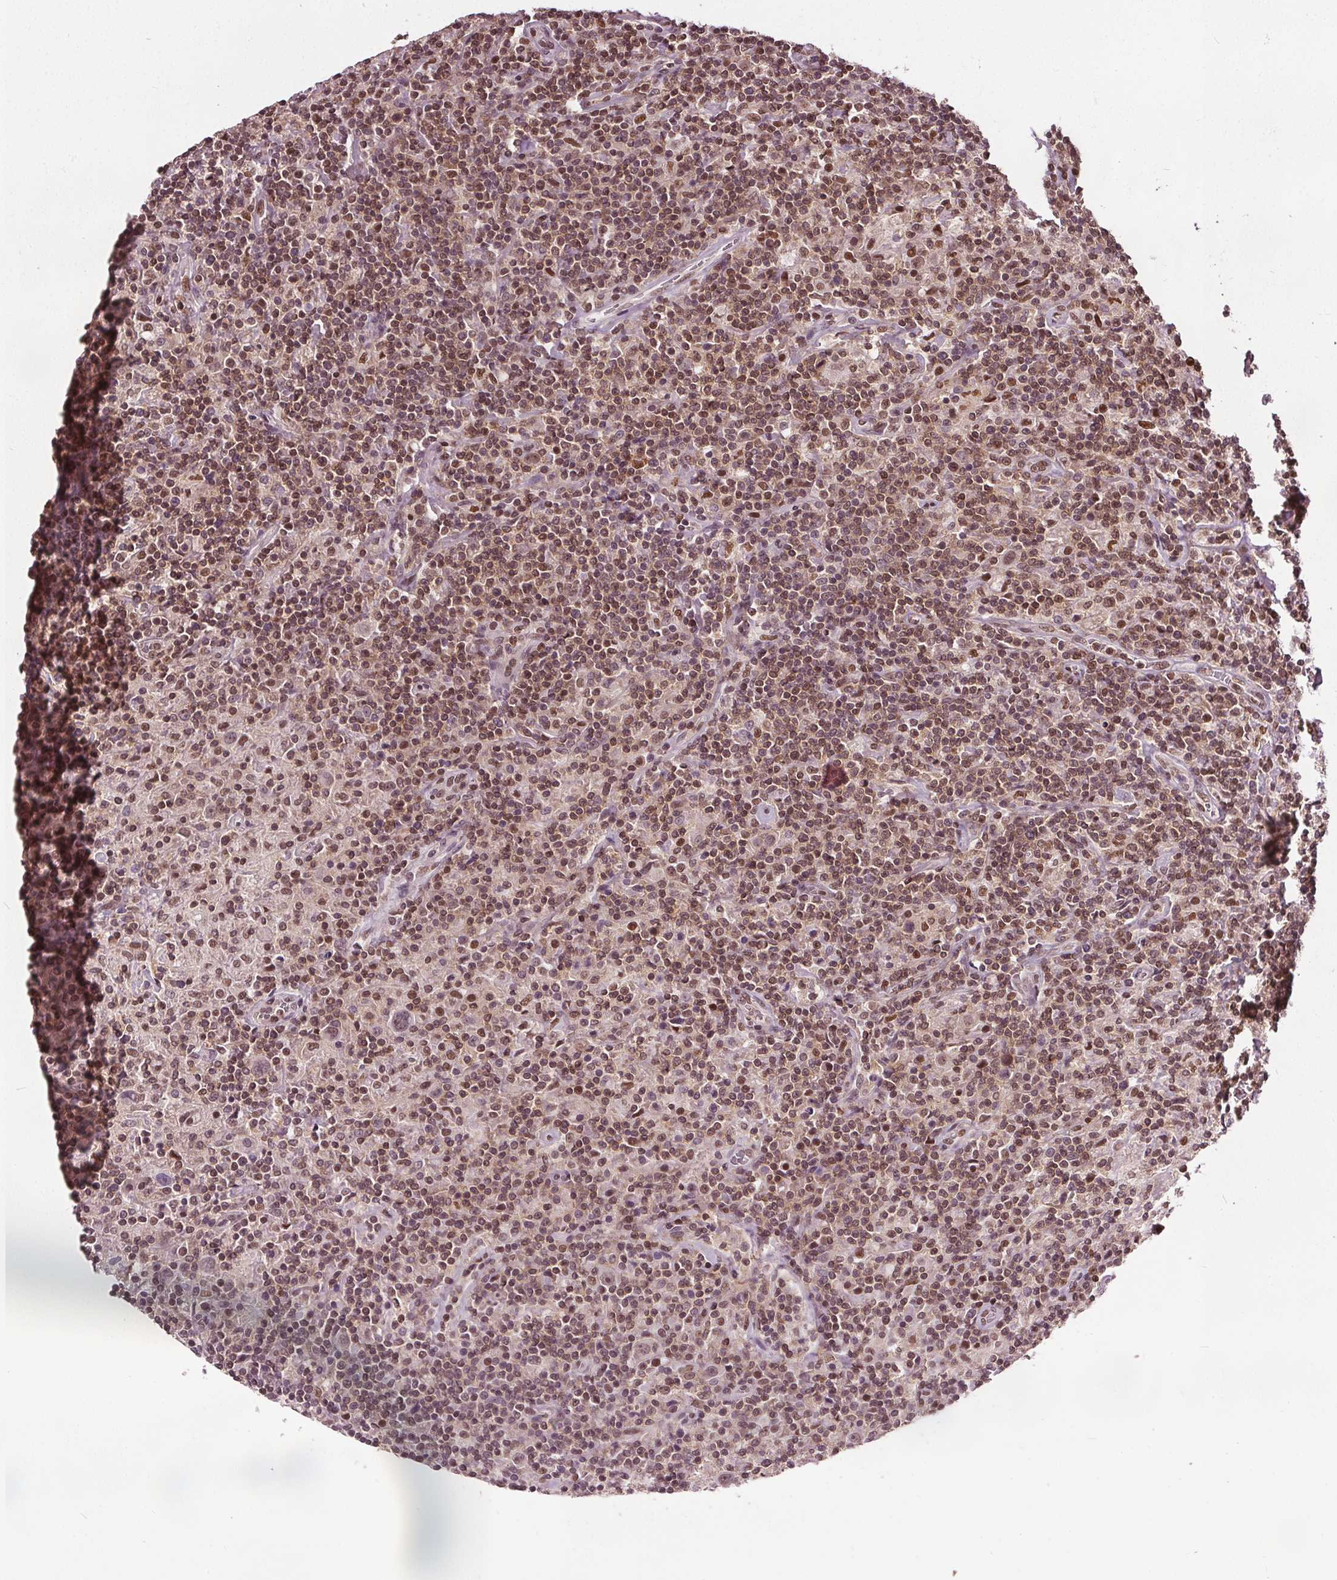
{"staining": {"intensity": "moderate", "quantity": "25%-75%", "location": "nuclear"}, "tissue": "lymphoma", "cell_type": "Tumor cells", "image_type": "cancer", "snomed": [{"axis": "morphology", "description": "Hodgkin's disease, NOS"}, {"axis": "topography", "description": "Lymph node"}], "caption": "IHC histopathology image of neoplastic tissue: human Hodgkin's disease stained using immunohistochemistry demonstrates medium levels of moderate protein expression localized specifically in the nuclear of tumor cells, appearing as a nuclear brown color.", "gene": "DDX11", "patient": {"sex": "male", "age": 70}}